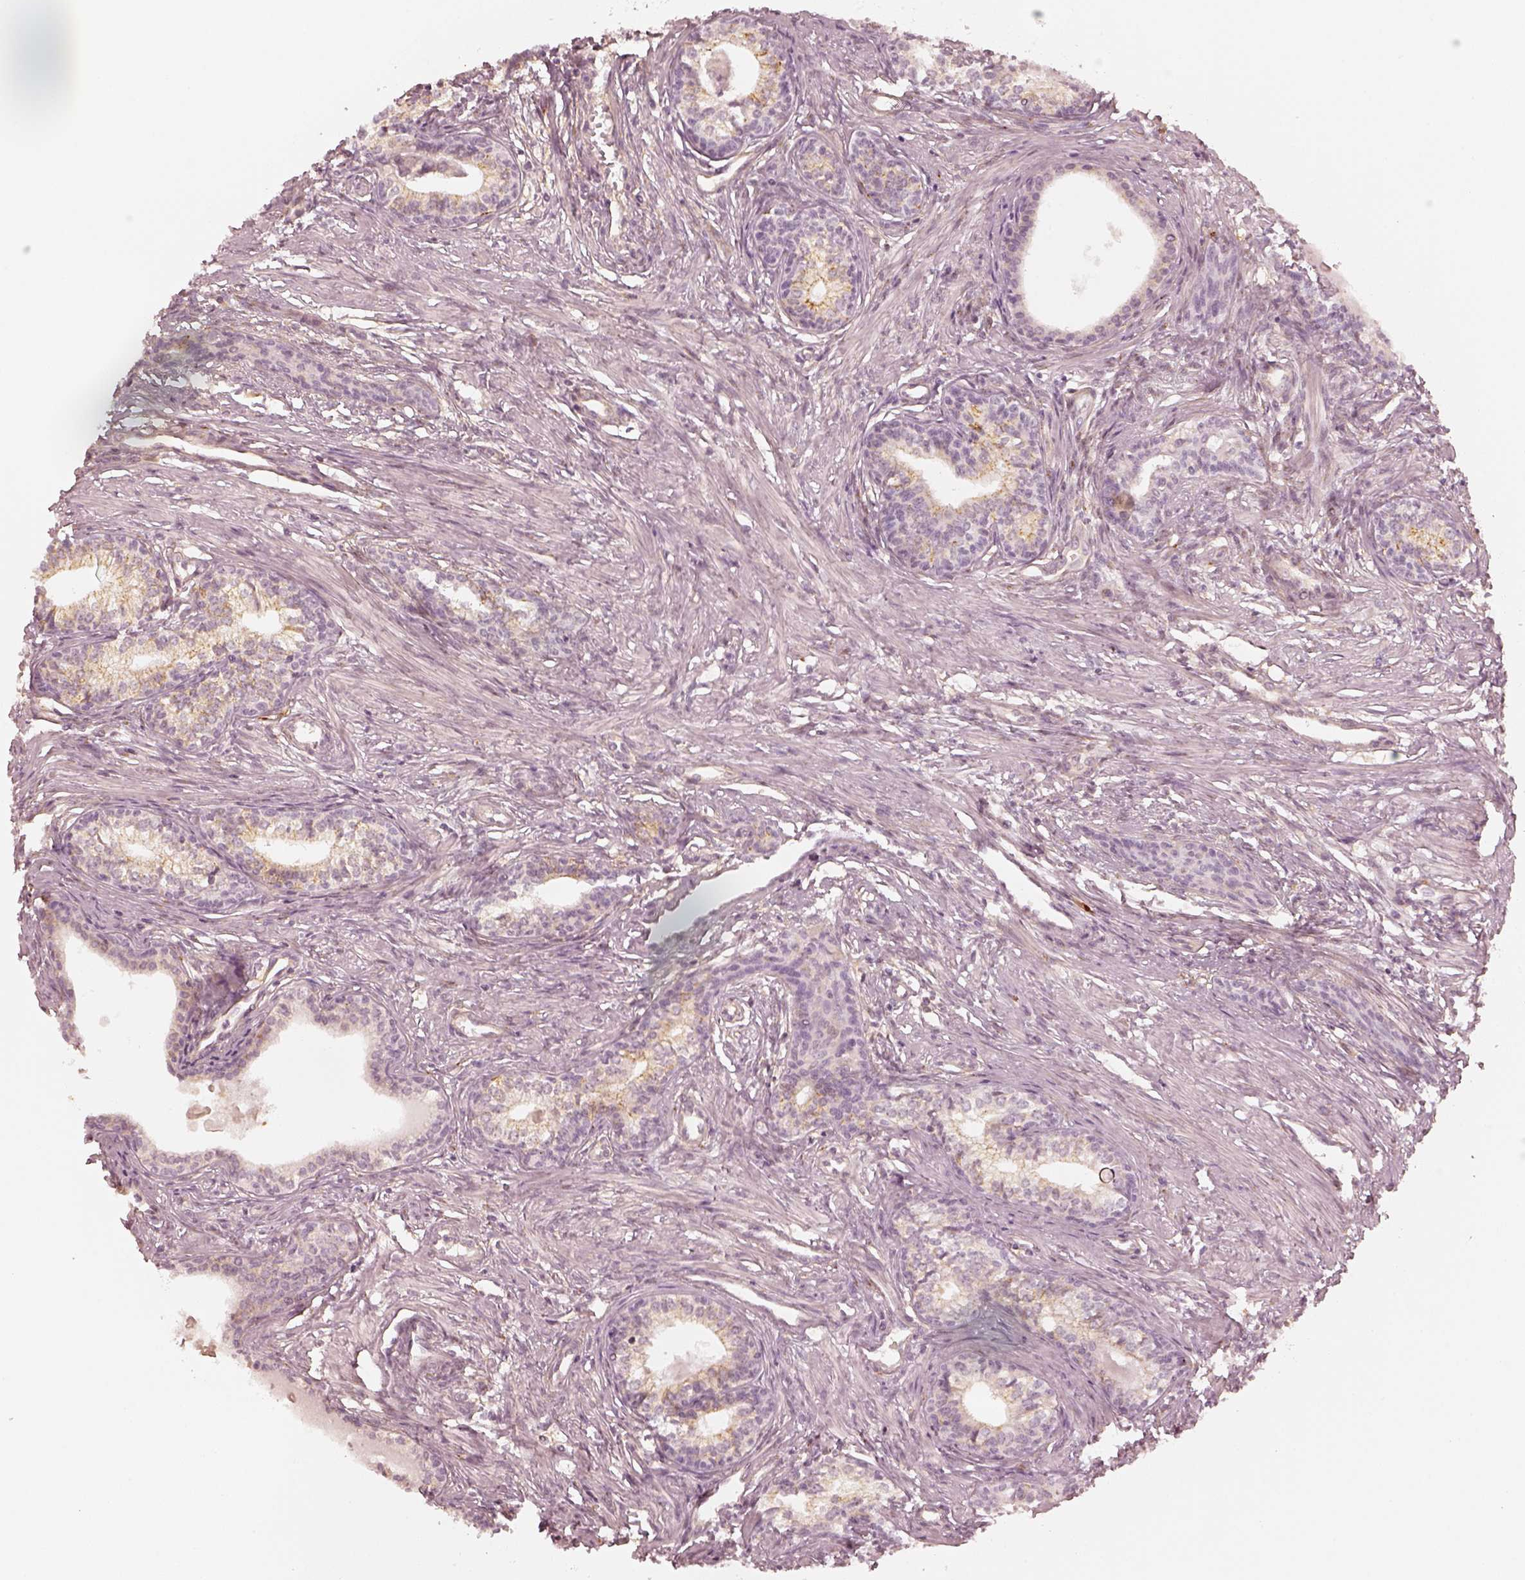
{"staining": {"intensity": "strong", "quantity": "25%-75%", "location": "cytoplasmic/membranous"}, "tissue": "prostate", "cell_type": "Glandular cells", "image_type": "normal", "snomed": [{"axis": "morphology", "description": "Normal tissue, NOS"}, {"axis": "topography", "description": "Prostate"}], "caption": "Glandular cells demonstrate strong cytoplasmic/membranous positivity in approximately 25%-75% of cells in normal prostate. The protein is shown in brown color, while the nuclei are stained blue.", "gene": "GORASP2", "patient": {"sex": "male", "age": 60}}